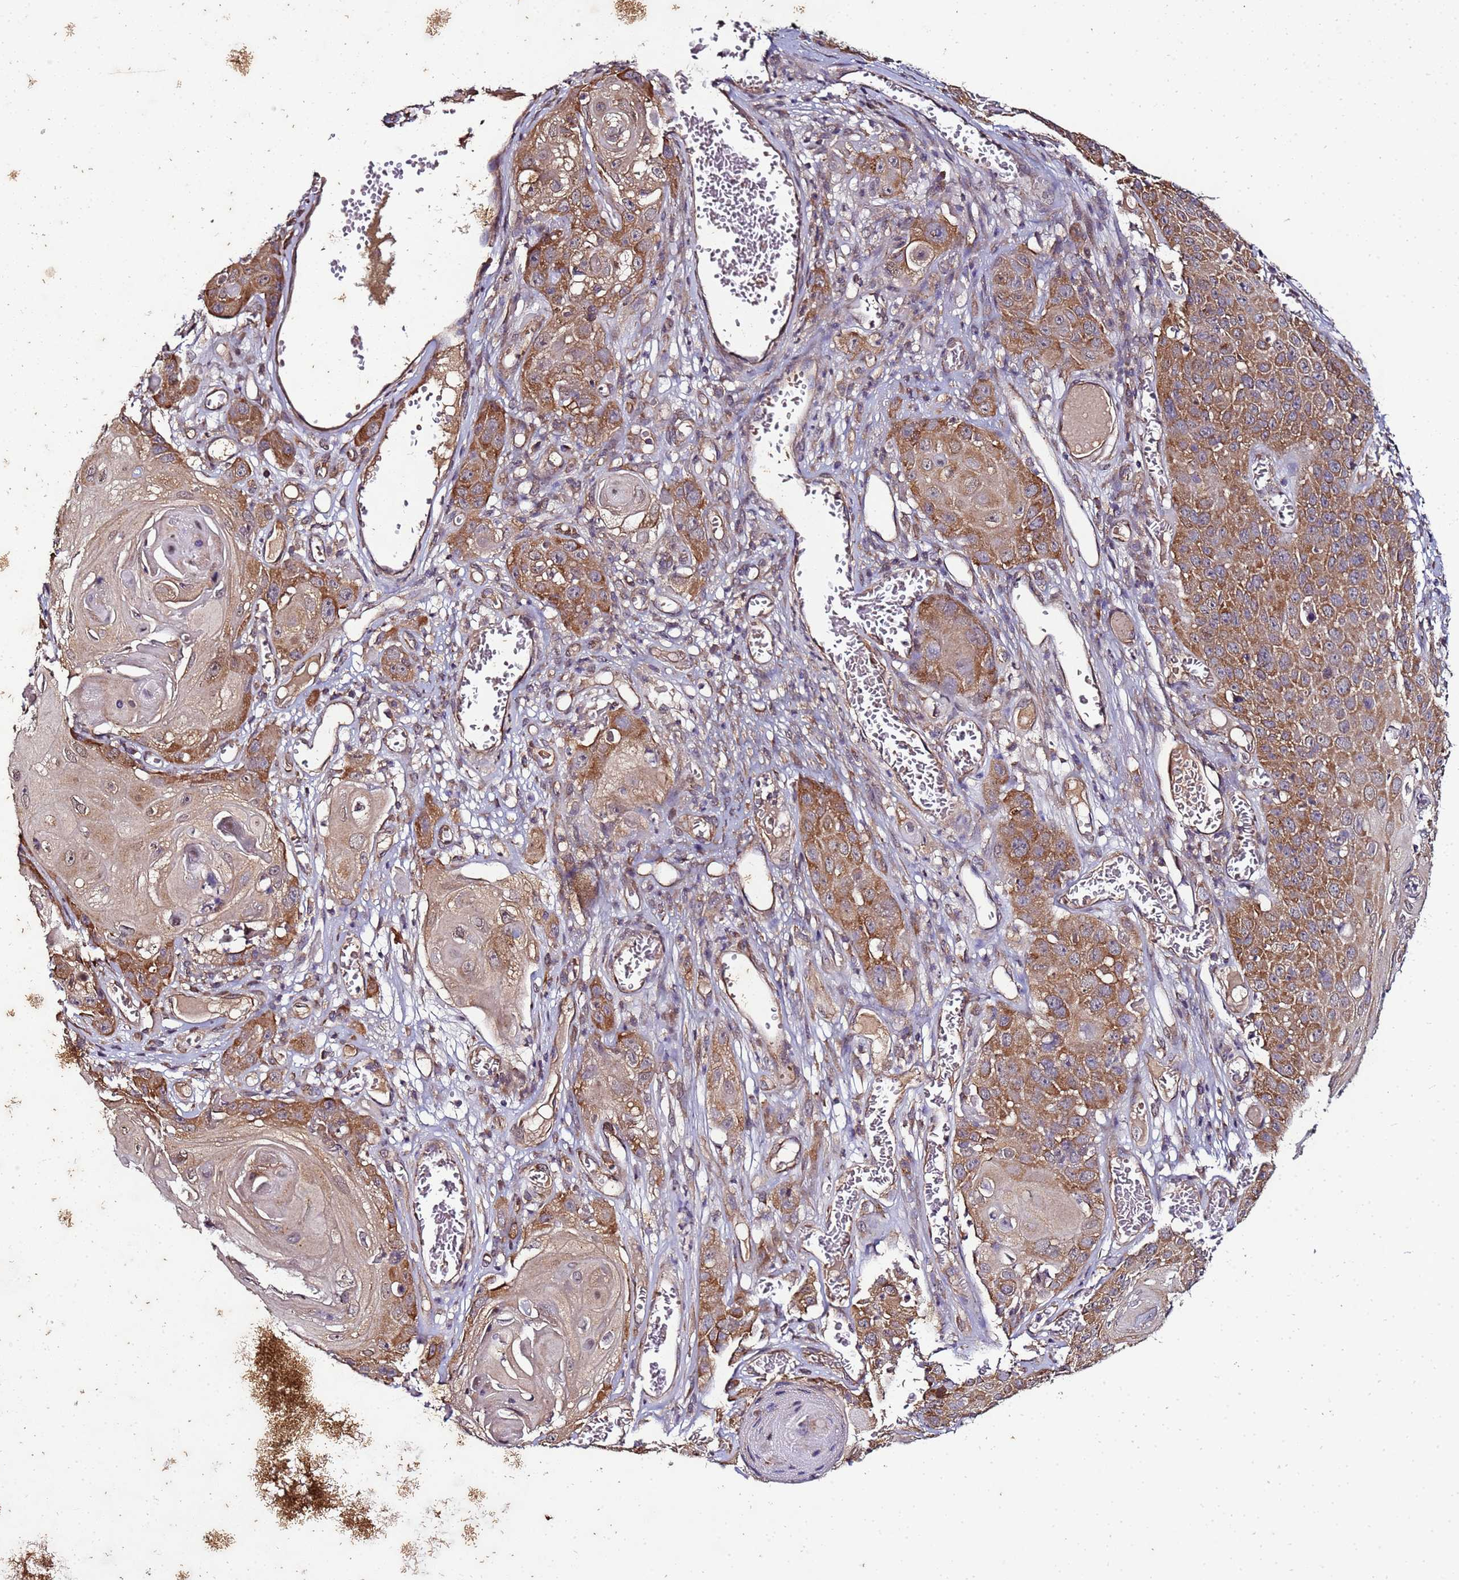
{"staining": {"intensity": "moderate", "quantity": ">75%", "location": "cytoplasmic/membranous"}, "tissue": "skin cancer", "cell_type": "Tumor cells", "image_type": "cancer", "snomed": [{"axis": "morphology", "description": "Squamous cell carcinoma, NOS"}, {"axis": "topography", "description": "Skin"}], "caption": "Protein positivity by immunohistochemistry shows moderate cytoplasmic/membranous expression in approximately >75% of tumor cells in skin squamous cell carcinoma.", "gene": "ANKRD17", "patient": {"sex": "male", "age": 55}}